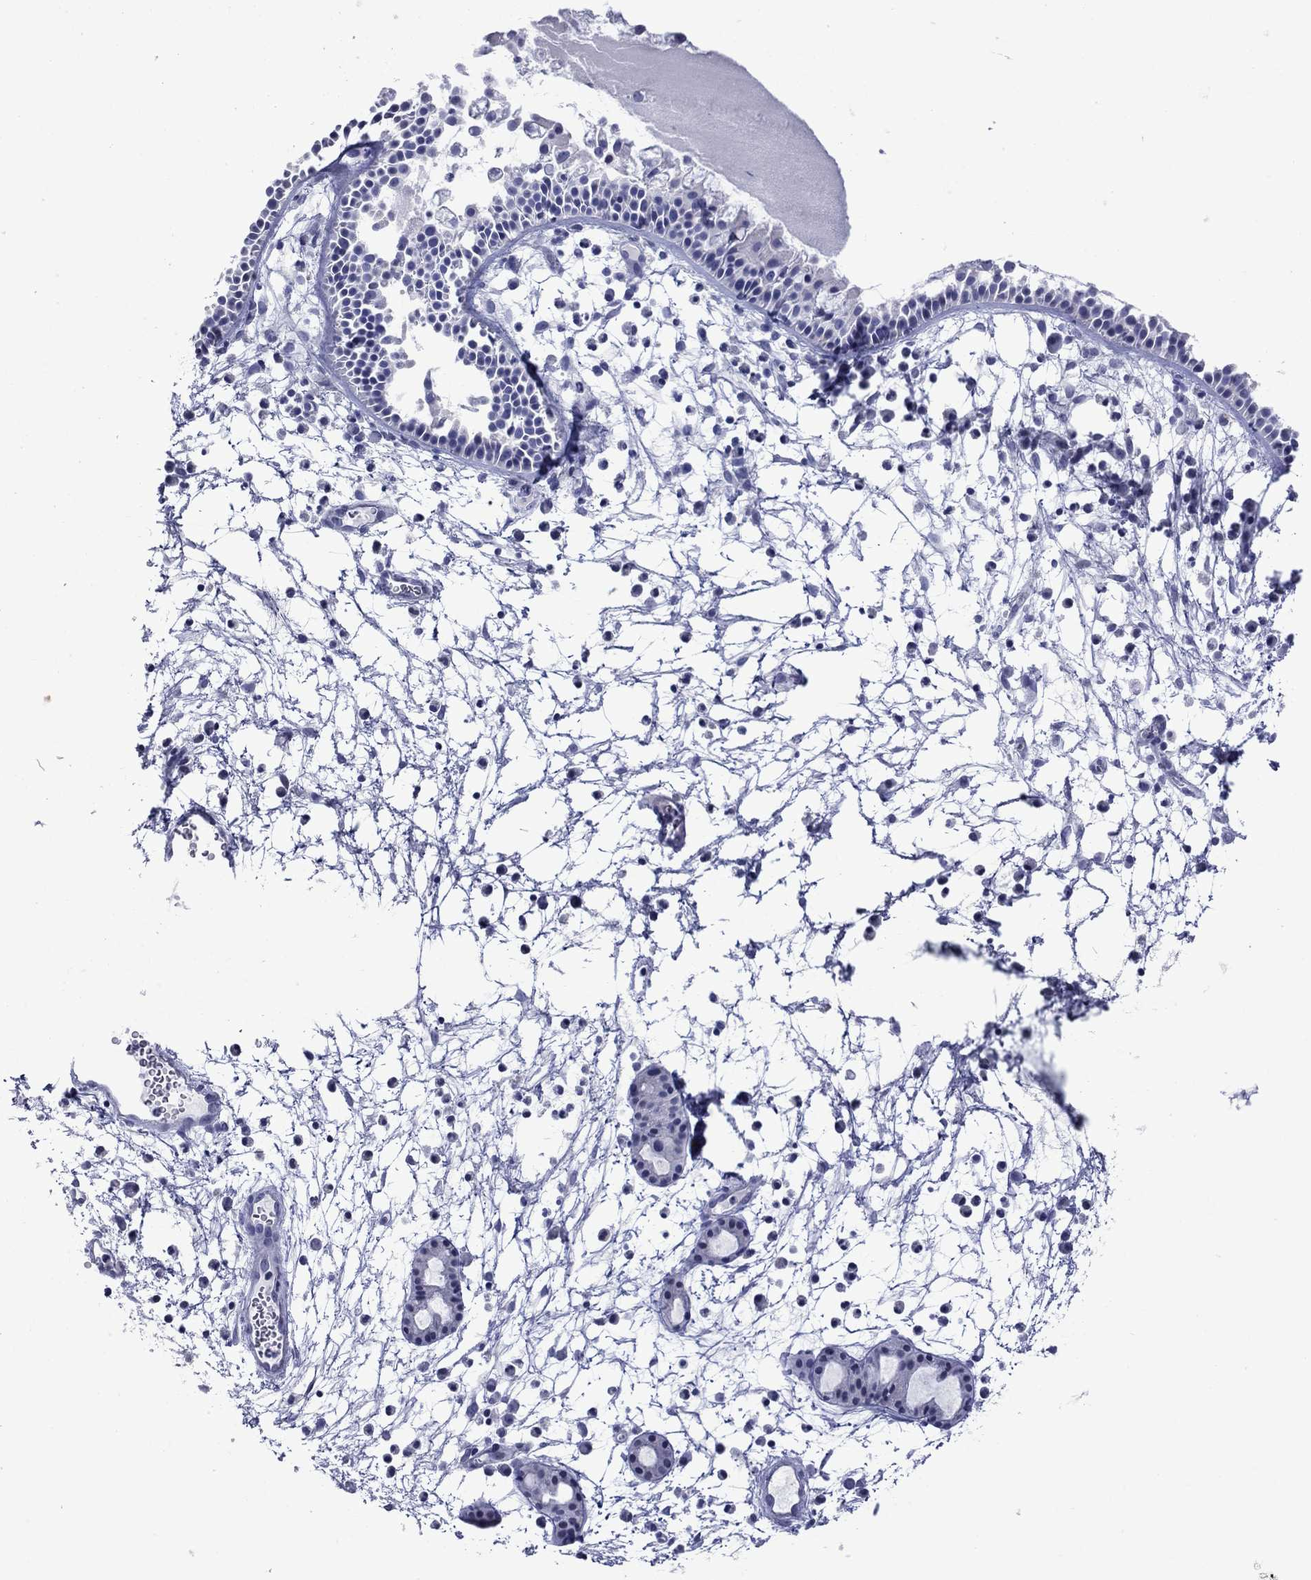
{"staining": {"intensity": "negative", "quantity": "none", "location": "none"}, "tissue": "nasopharynx", "cell_type": "Respiratory epithelial cells", "image_type": "normal", "snomed": [{"axis": "morphology", "description": "Normal tissue, NOS"}, {"axis": "topography", "description": "Nasopharynx"}], "caption": "A histopathology image of human nasopharynx is negative for staining in respiratory epithelial cells. (Brightfield microscopy of DAB (3,3'-diaminobenzidine) IHC at high magnification).", "gene": "PIWIL1", "patient": {"sex": "female", "age": 73}}